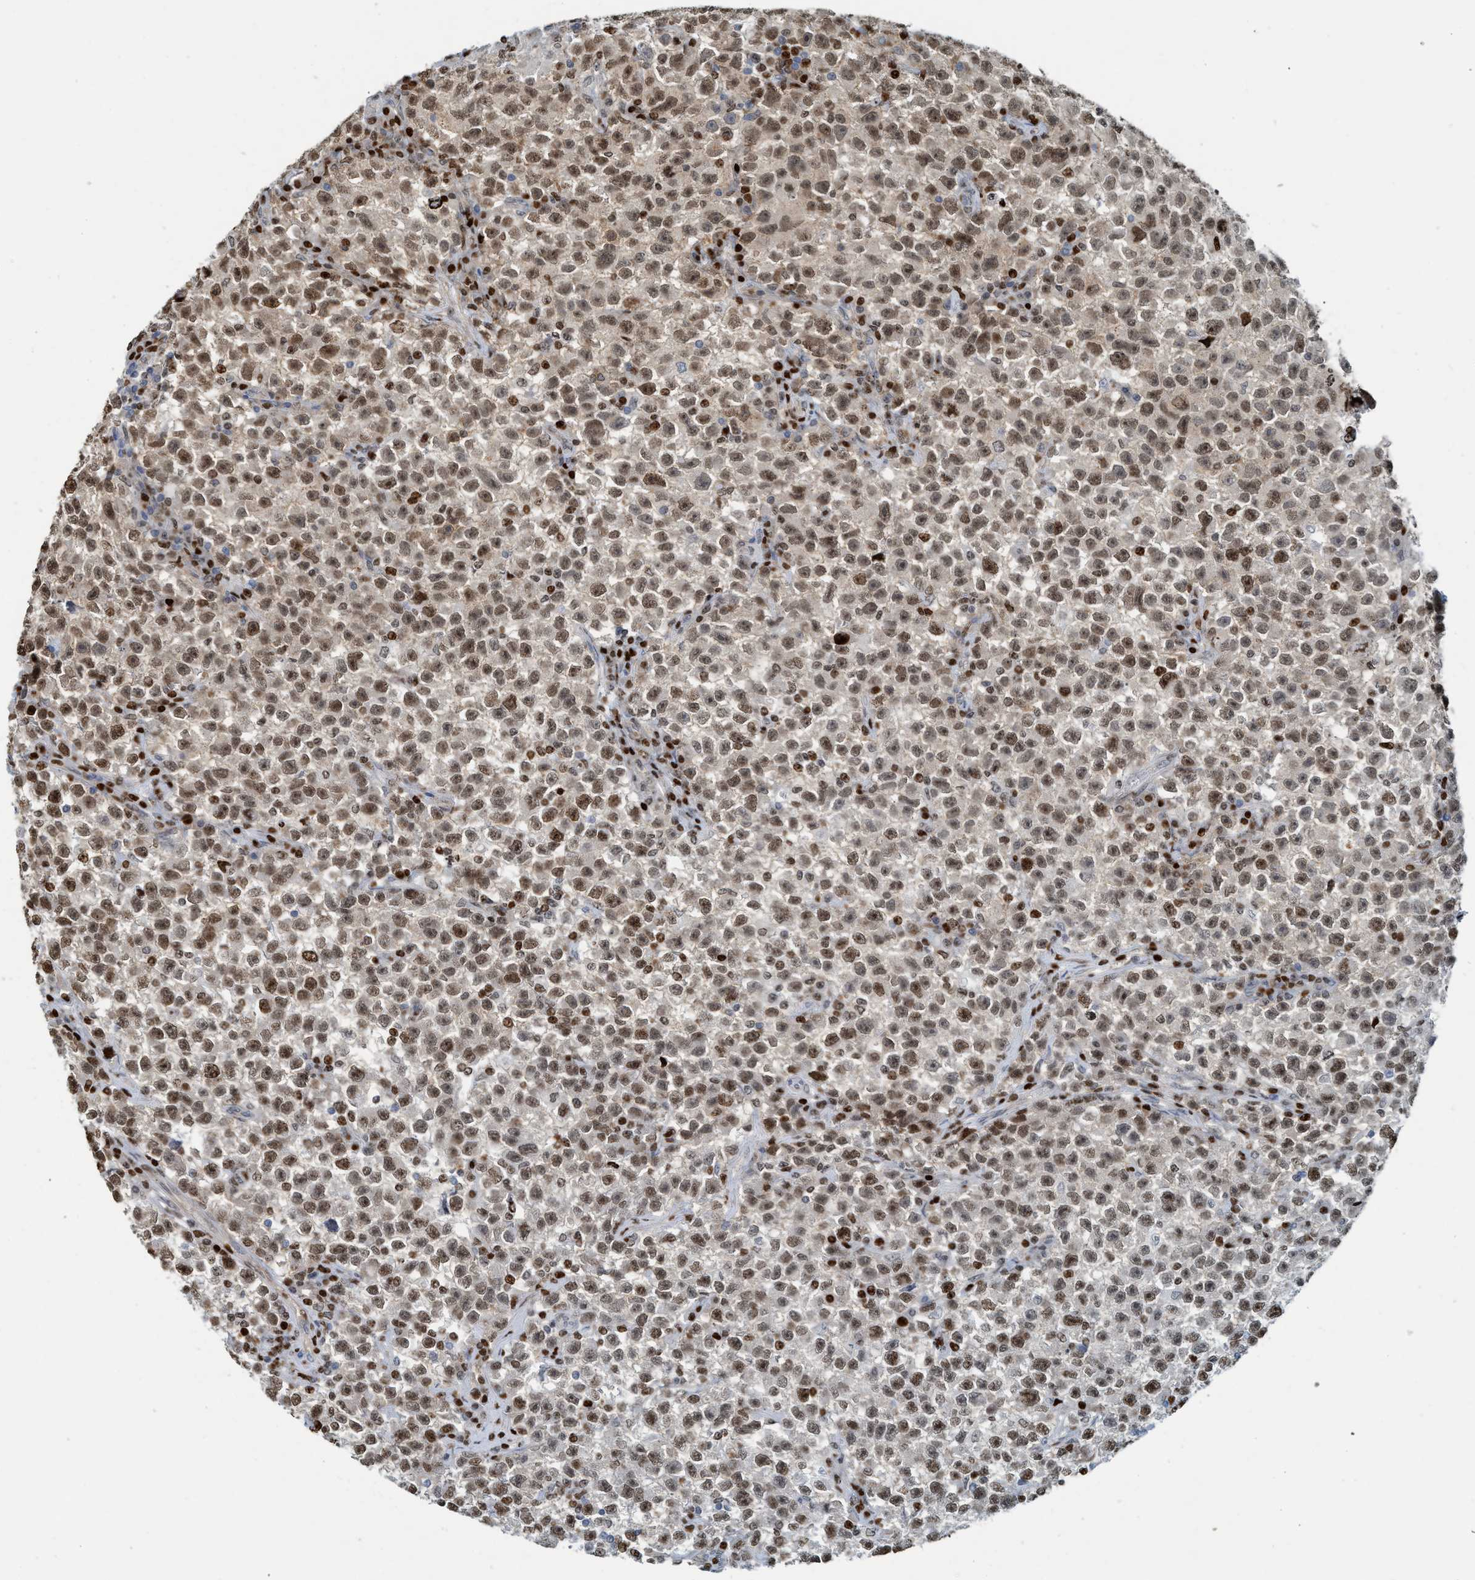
{"staining": {"intensity": "moderate", "quantity": "25%-75%", "location": "nuclear"}, "tissue": "testis cancer", "cell_type": "Tumor cells", "image_type": "cancer", "snomed": [{"axis": "morphology", "description": "Seminoma, NOS"}, {"axis": "topography", "description": "Testis"}], "caption": "Testis cancer (seminoma) stained with DAB immunohistochemistry shows medium levels of moderate nuclear positivity in about 25%-75% of tumor cells.", "gene": "SH3D19", "patient": {"sex": "male", "age": 22}}